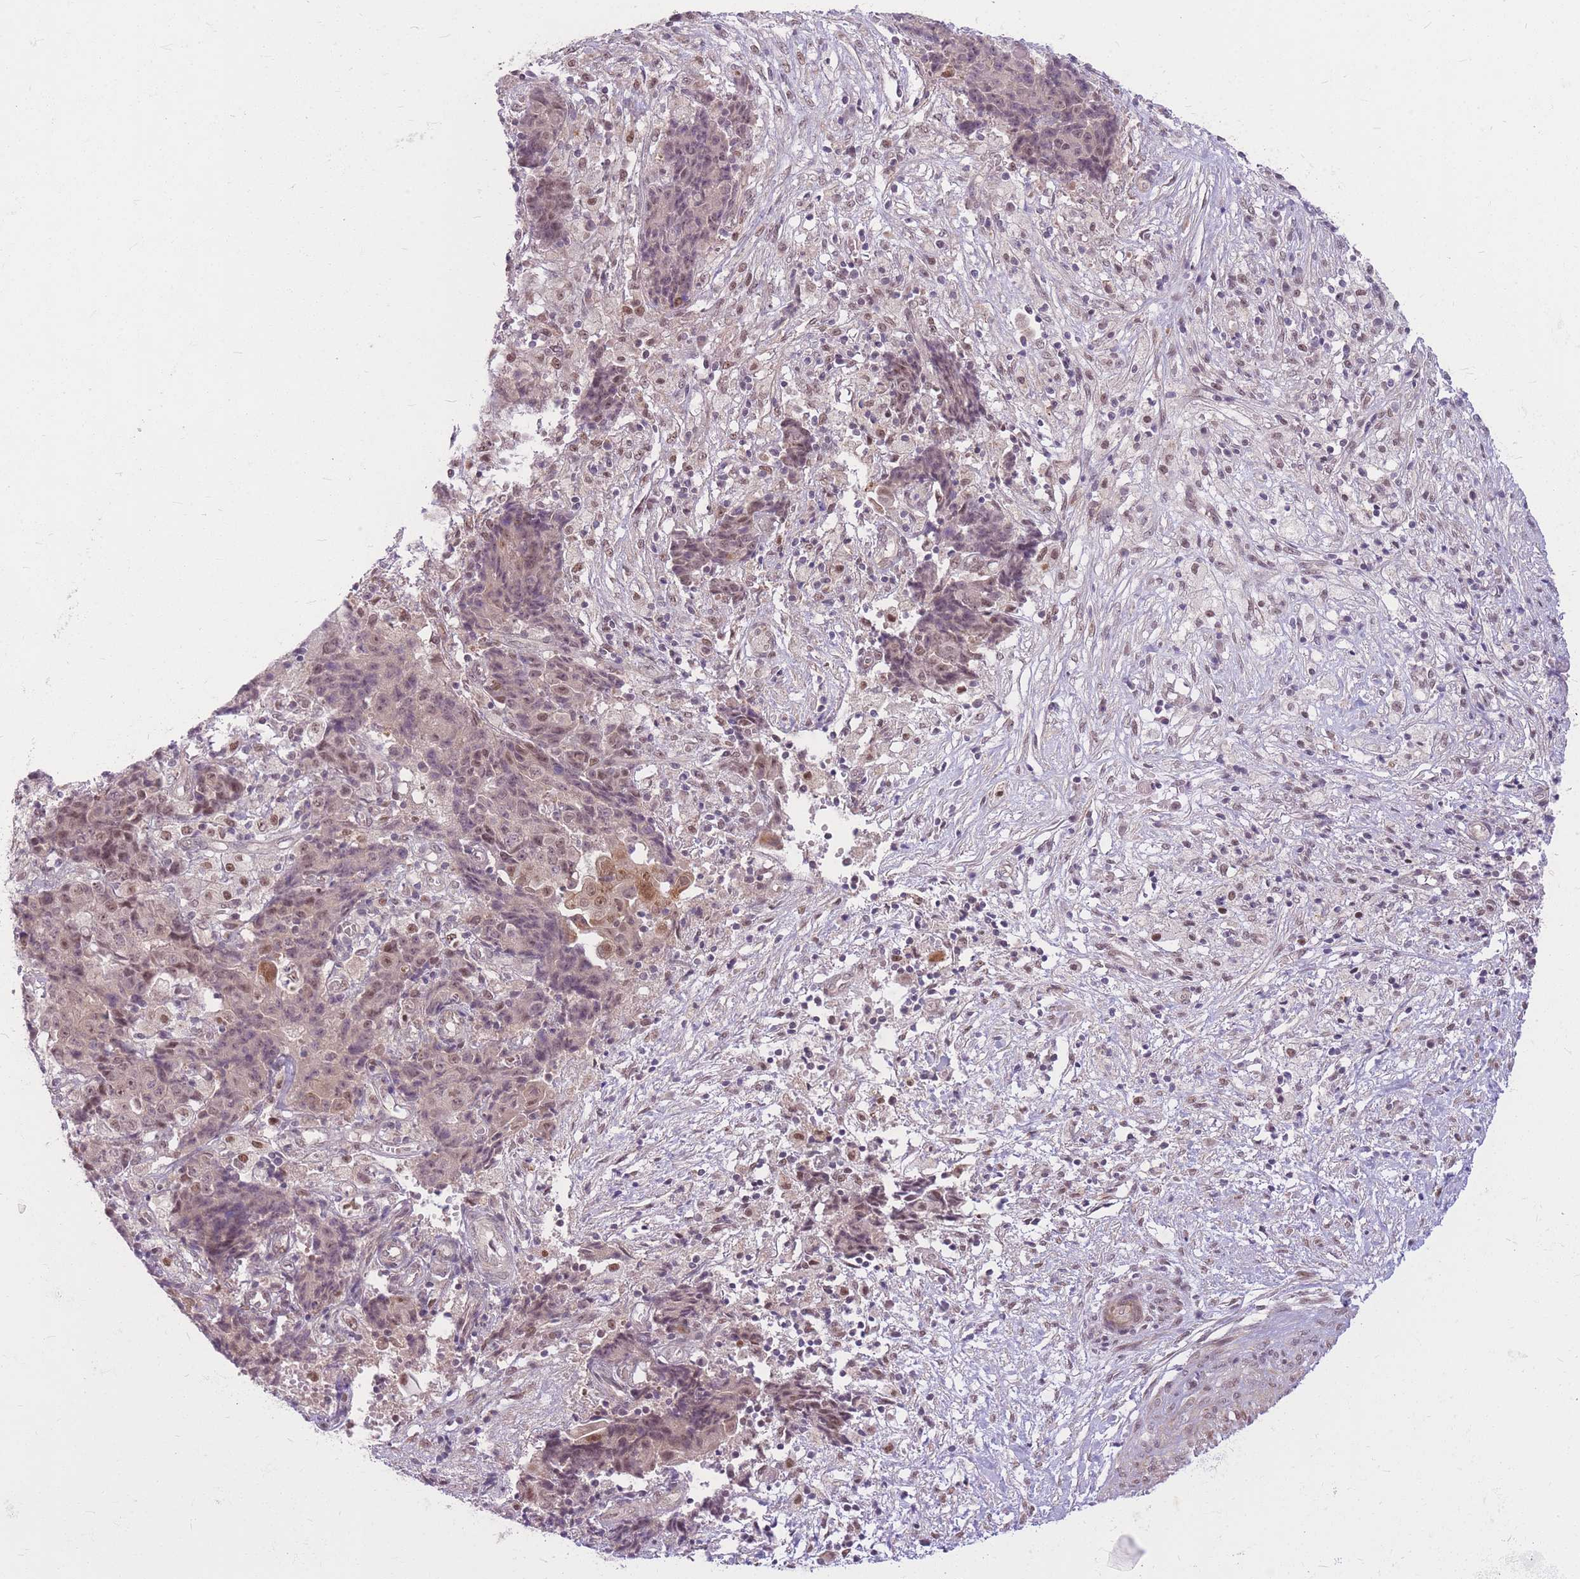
{"staining": {"intensity": "weak", "quantity": "<25%", "location": "nuclear"}, "tissue": "ovarian cancer", "cell_type": "Tumor cells", "image_type": "cancer", "snomed": [{"axis": "morphology", "description": "Carcinoma, endometroid"}, {"axis": "topography", "description": "Ovary"}], "caption": "Ovarian cancer (endometroid carcinoma) was stained to show a protein in brown. There is no significant expression in tumor cells.", "gene": "ERCC2", "patient": {"sex": "female", "age": 42}}